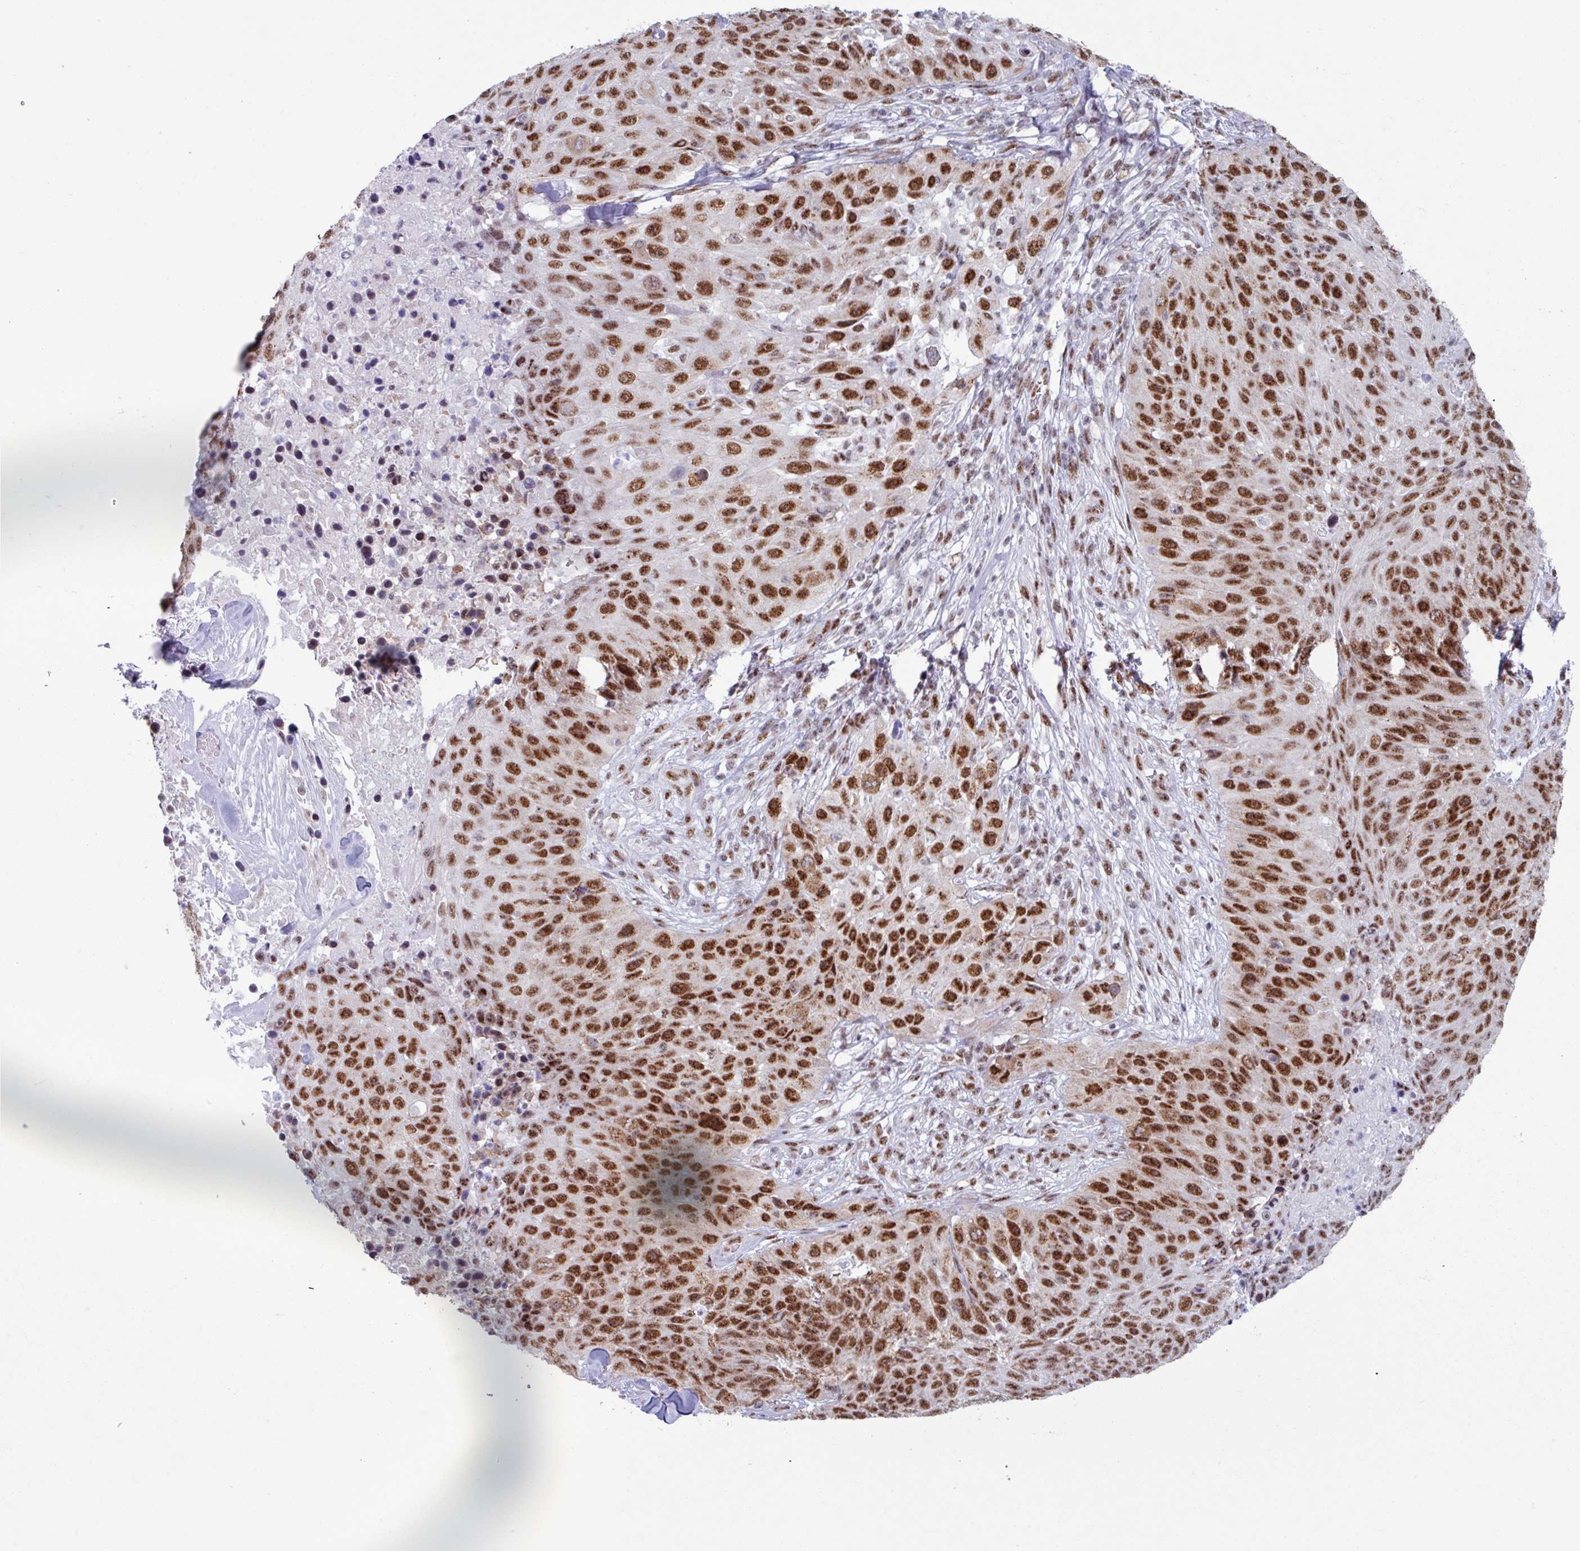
{"staining": {"intensity": "moderate", "quantity": ">75%", "location": "nuclear"}, "tissue": "skin cancer", "cell_type": "Tumor cells", "image_type": "cancer", "snomed": [{"axis": "morphology", "description": "Squamous cell carcinoma, NOS"}, {"axis": "topography", "description": "Skin"}], "caption": "IHC of skin cancer (squamous cell carcinoma) displays medium levels of moderate nuclear expression in approximately >75% of tumor cells. Nuclei are stained in blue.", "gene": "PUF60", "patient": {"sex": "female", "age": 87}}